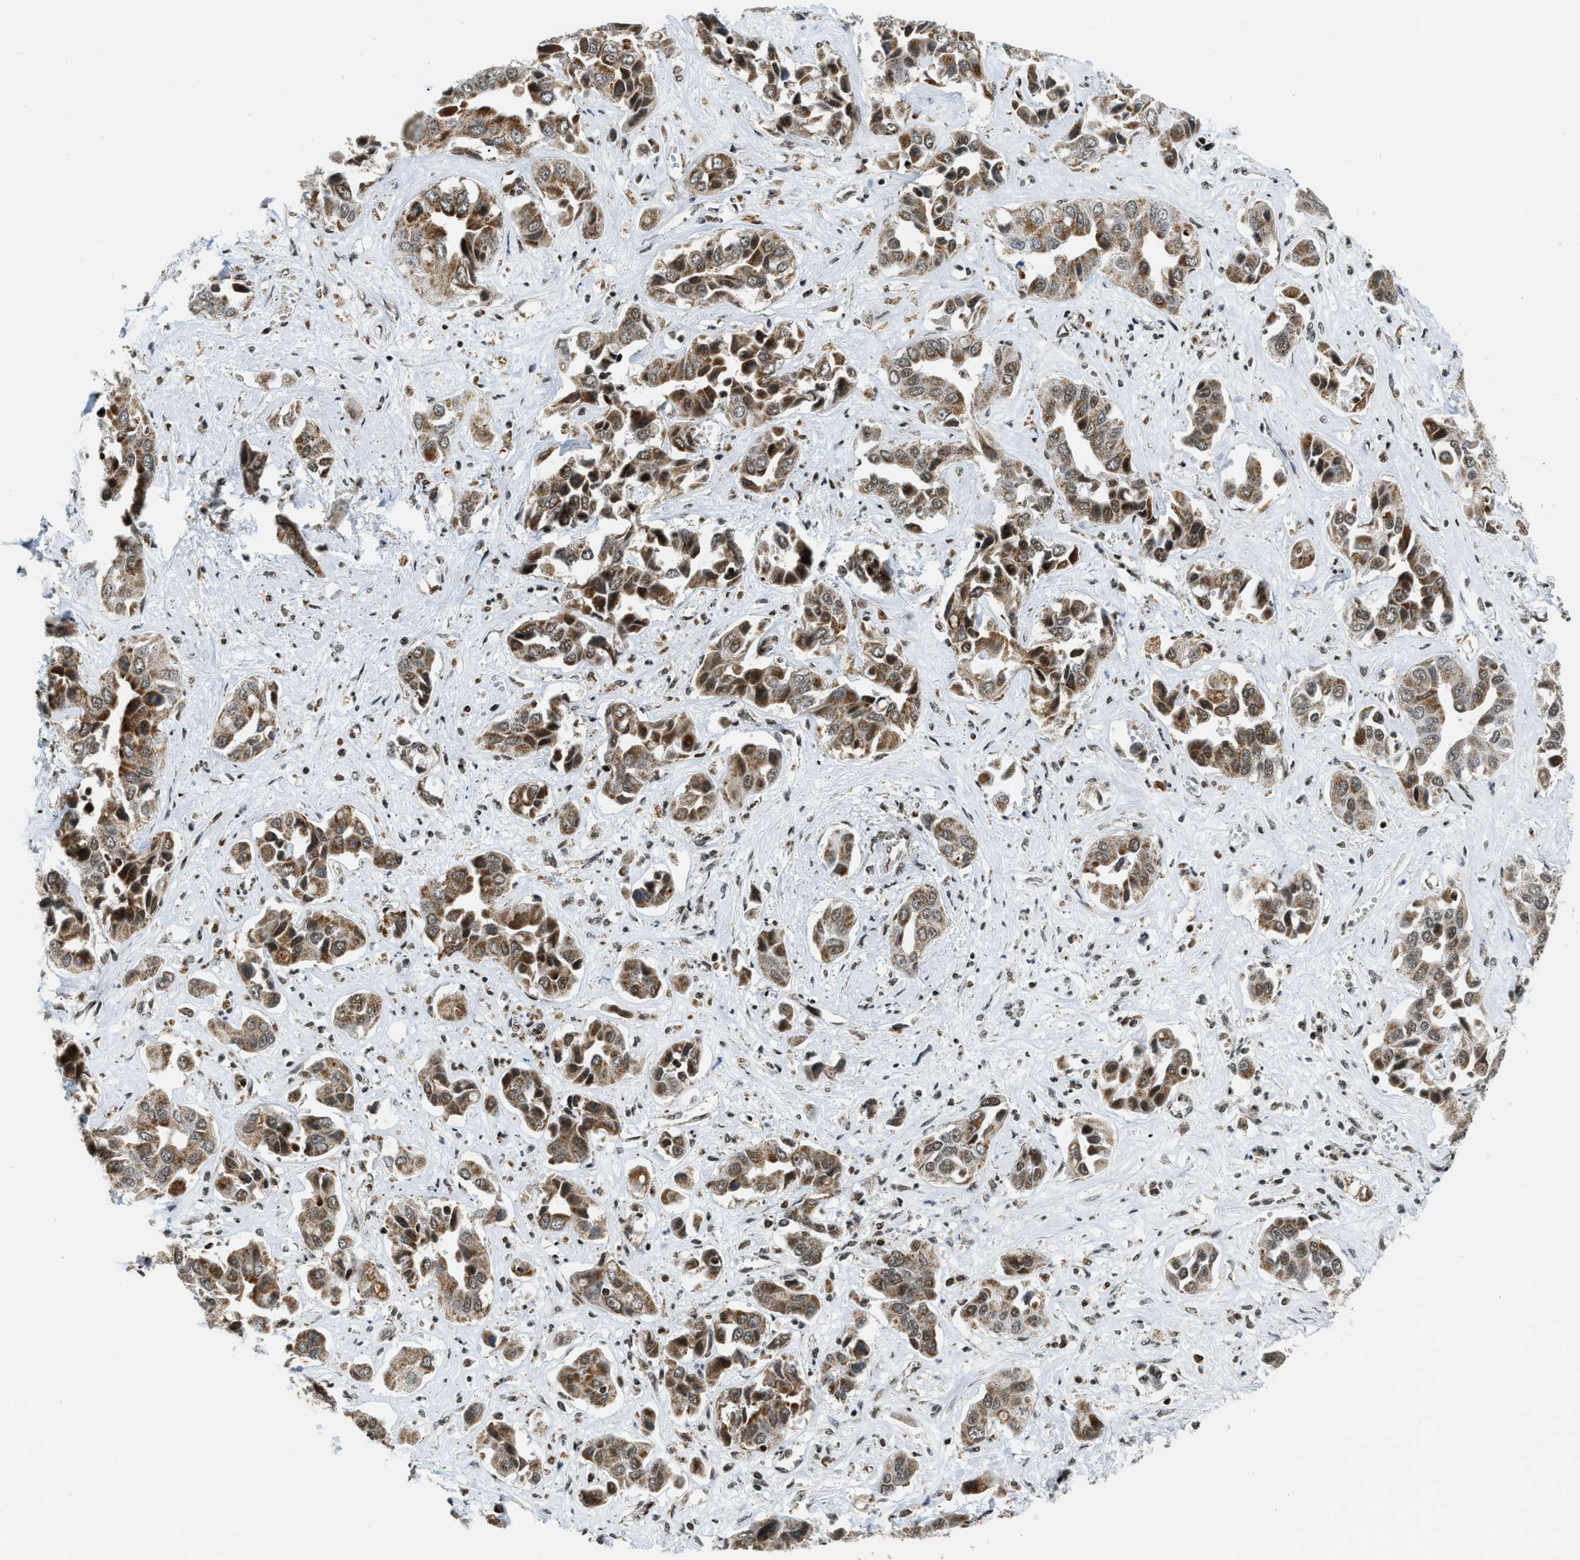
{"staining": {"intensity": "moderate", "quantity": ">75%", "location": "cytoplasmic/membranous,nuclear"}, "tissue": "liver cancer", "cell_type": "Tumor cells", "image_type": "cancer", "snomed": [{"axis": "morphology", "description": "Cholangiocarcinoma"}, {"axis": "topography", "description": "Liver"}], "caption": "Liver cancer stained with DAB IHC exhibits medium levels of moderate cytoplasmic/membranous and nuclear staining in about >75% of tumor cells.", "gene": "GABPB1", "patient": {"sex": "female", "age": 52}}